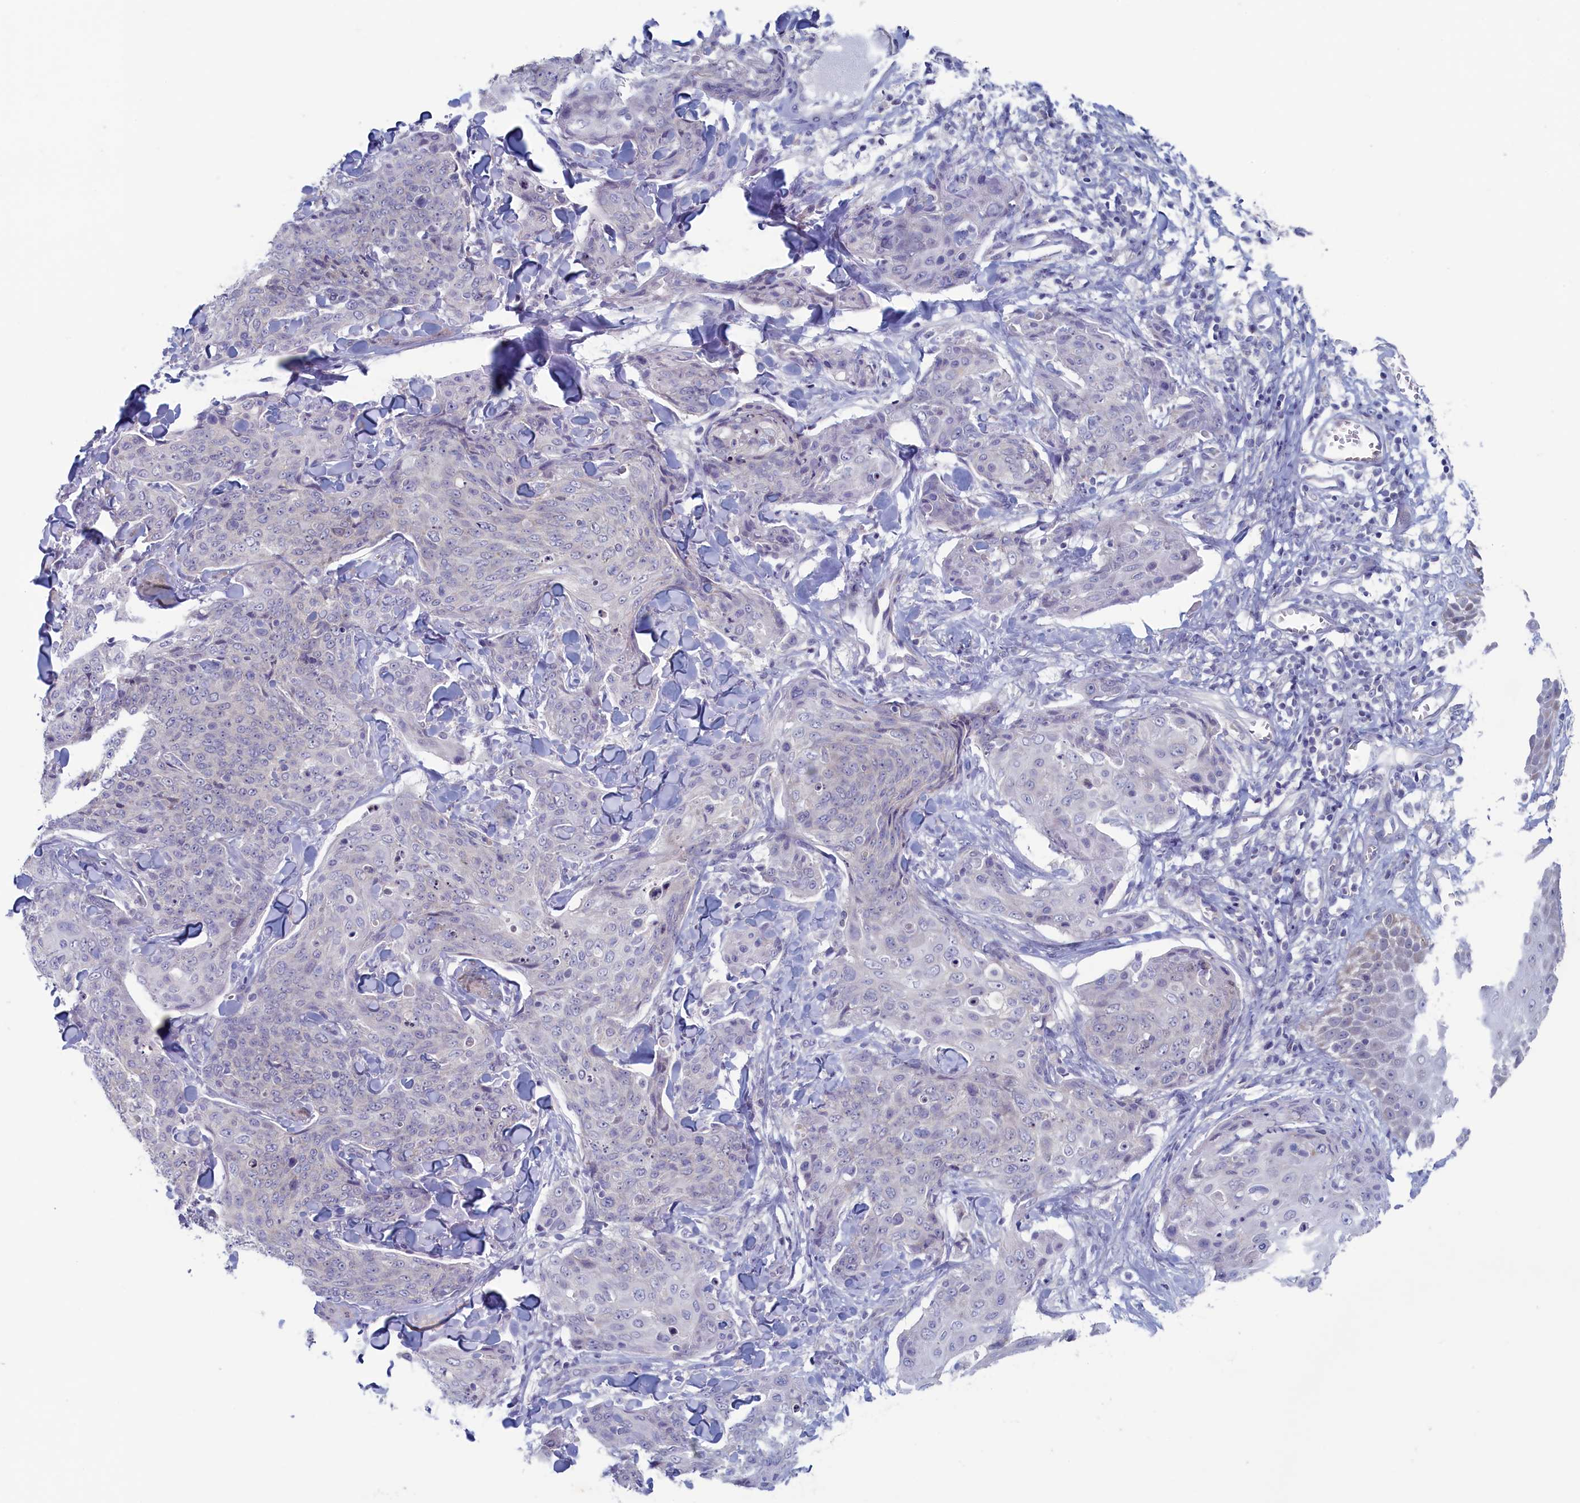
{"staining": {"intensity": "negative", "quantity": "none", "location": "none"}, "tissue": "skin cancer", "cell_type": "Tumor cells", "image_type": "cancer", "snomed": [{"axis": "morphology", "description": "Squamous cell carcinoma, NOS"}, {"axis": "topography", "description": "Skin"}, {"axis": "topography", "description": "Vulva"}], "caption": "High power microscopy photomicrograph of an IHC micrograph of skin squamous cell carcinoma, revealing no significant staining in tumor cells.", "gene": "WDR76", "patient": {"sex": "female", "age": 85}}